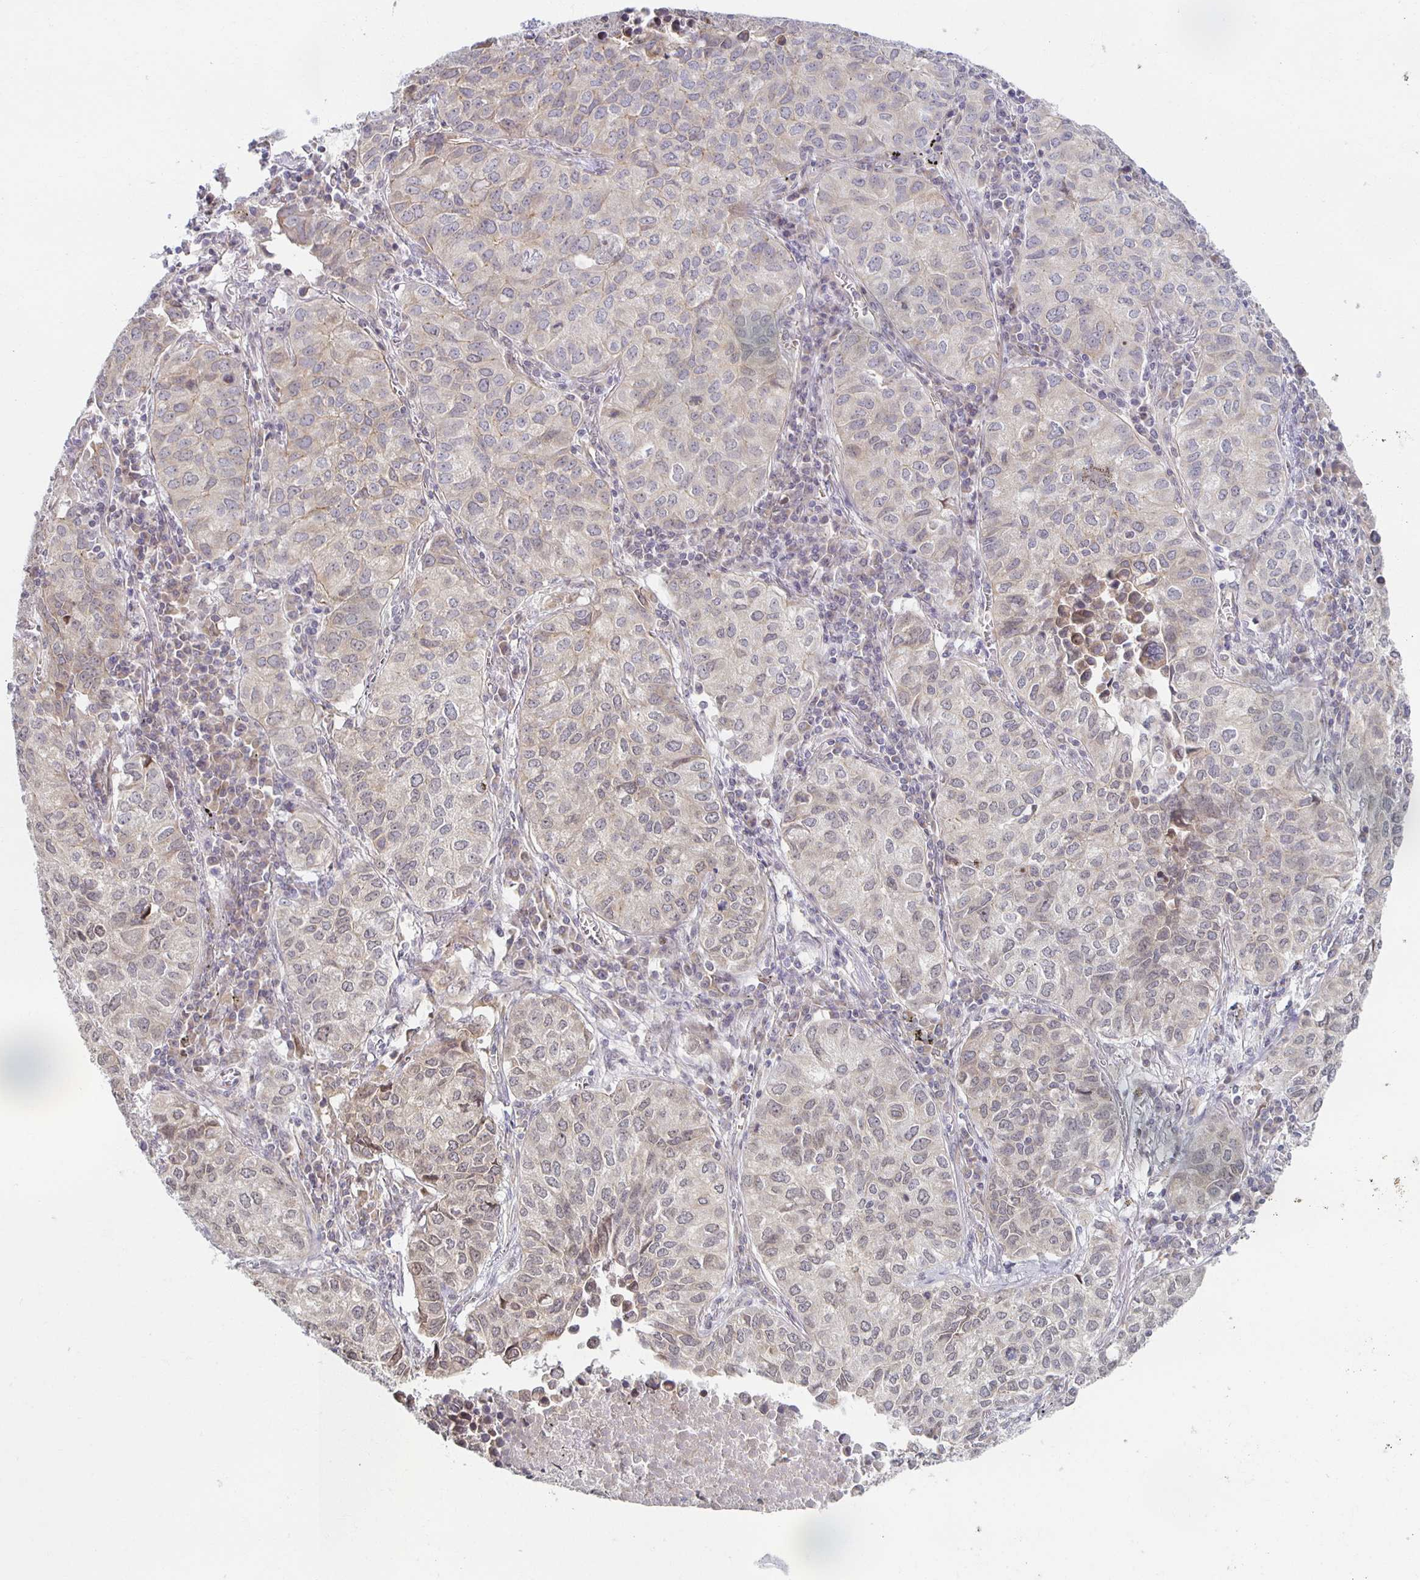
{"staining": {"intensity": "weak", "quantity": "25%-75%", "location": "cytoplasmic/membranous,nuclear"}, "tissue": "lung cancer", "cell_type": "Tumor cells", "image_type": "cancer", "snomed": [{"axis": "morphology", "description": "Adenocarcinoma, NOS"}, {"axis": "topography", "description": "Lung"}], "caption": "High-magnification brightfield microscopy of adenocarcinoma (lung) stained with DAB (brown) and counterstained with hematoxylin (blue). tumor cells exhibit weak cytoplasmic/membranous and nuclear expression is seen in approximately25%-75% of cells. Nuclei are stained in blue.", "gene": "HCFC1R1", "patient": {"sex": "female", "age": 50}}